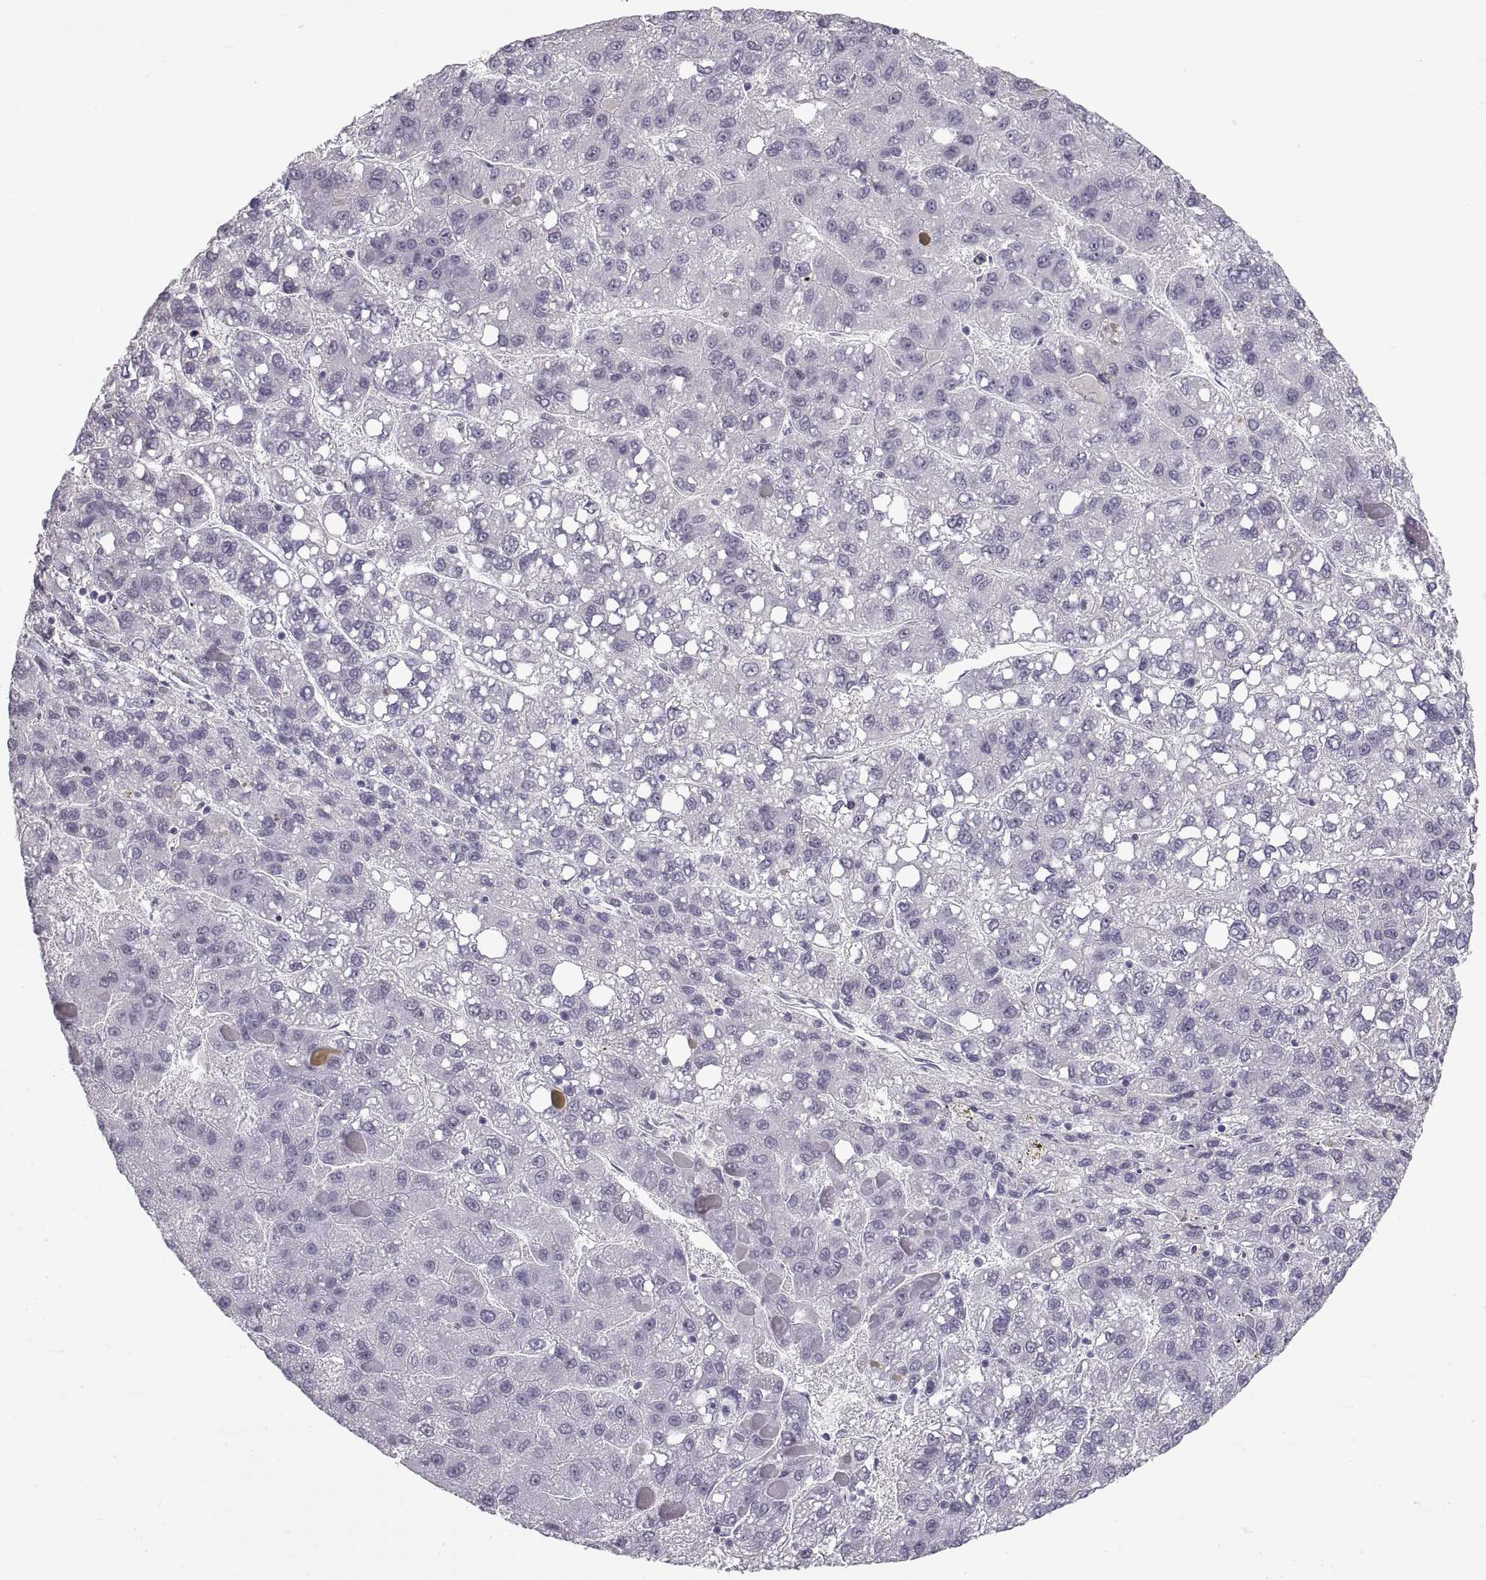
{"staining": {"intensity": "negative", "quantity": "none", "location": "none"}, "tissue": "liver cancer", "cell_type": "Tumor cells", "image_type": "cancer", "snomed": [{"axis": "morphology", "description": "Carcinoma, Hepatocellular, NOS"}, {"axis": "topography", "description": "Liver"}], "caption": "Immunohistochemistry (IHC) of hepatocellular carcinoma (liver) shows no positivity in tumor cells.", "gene": "NANOS3", "patient": {"sex": "female", "age": 82}}